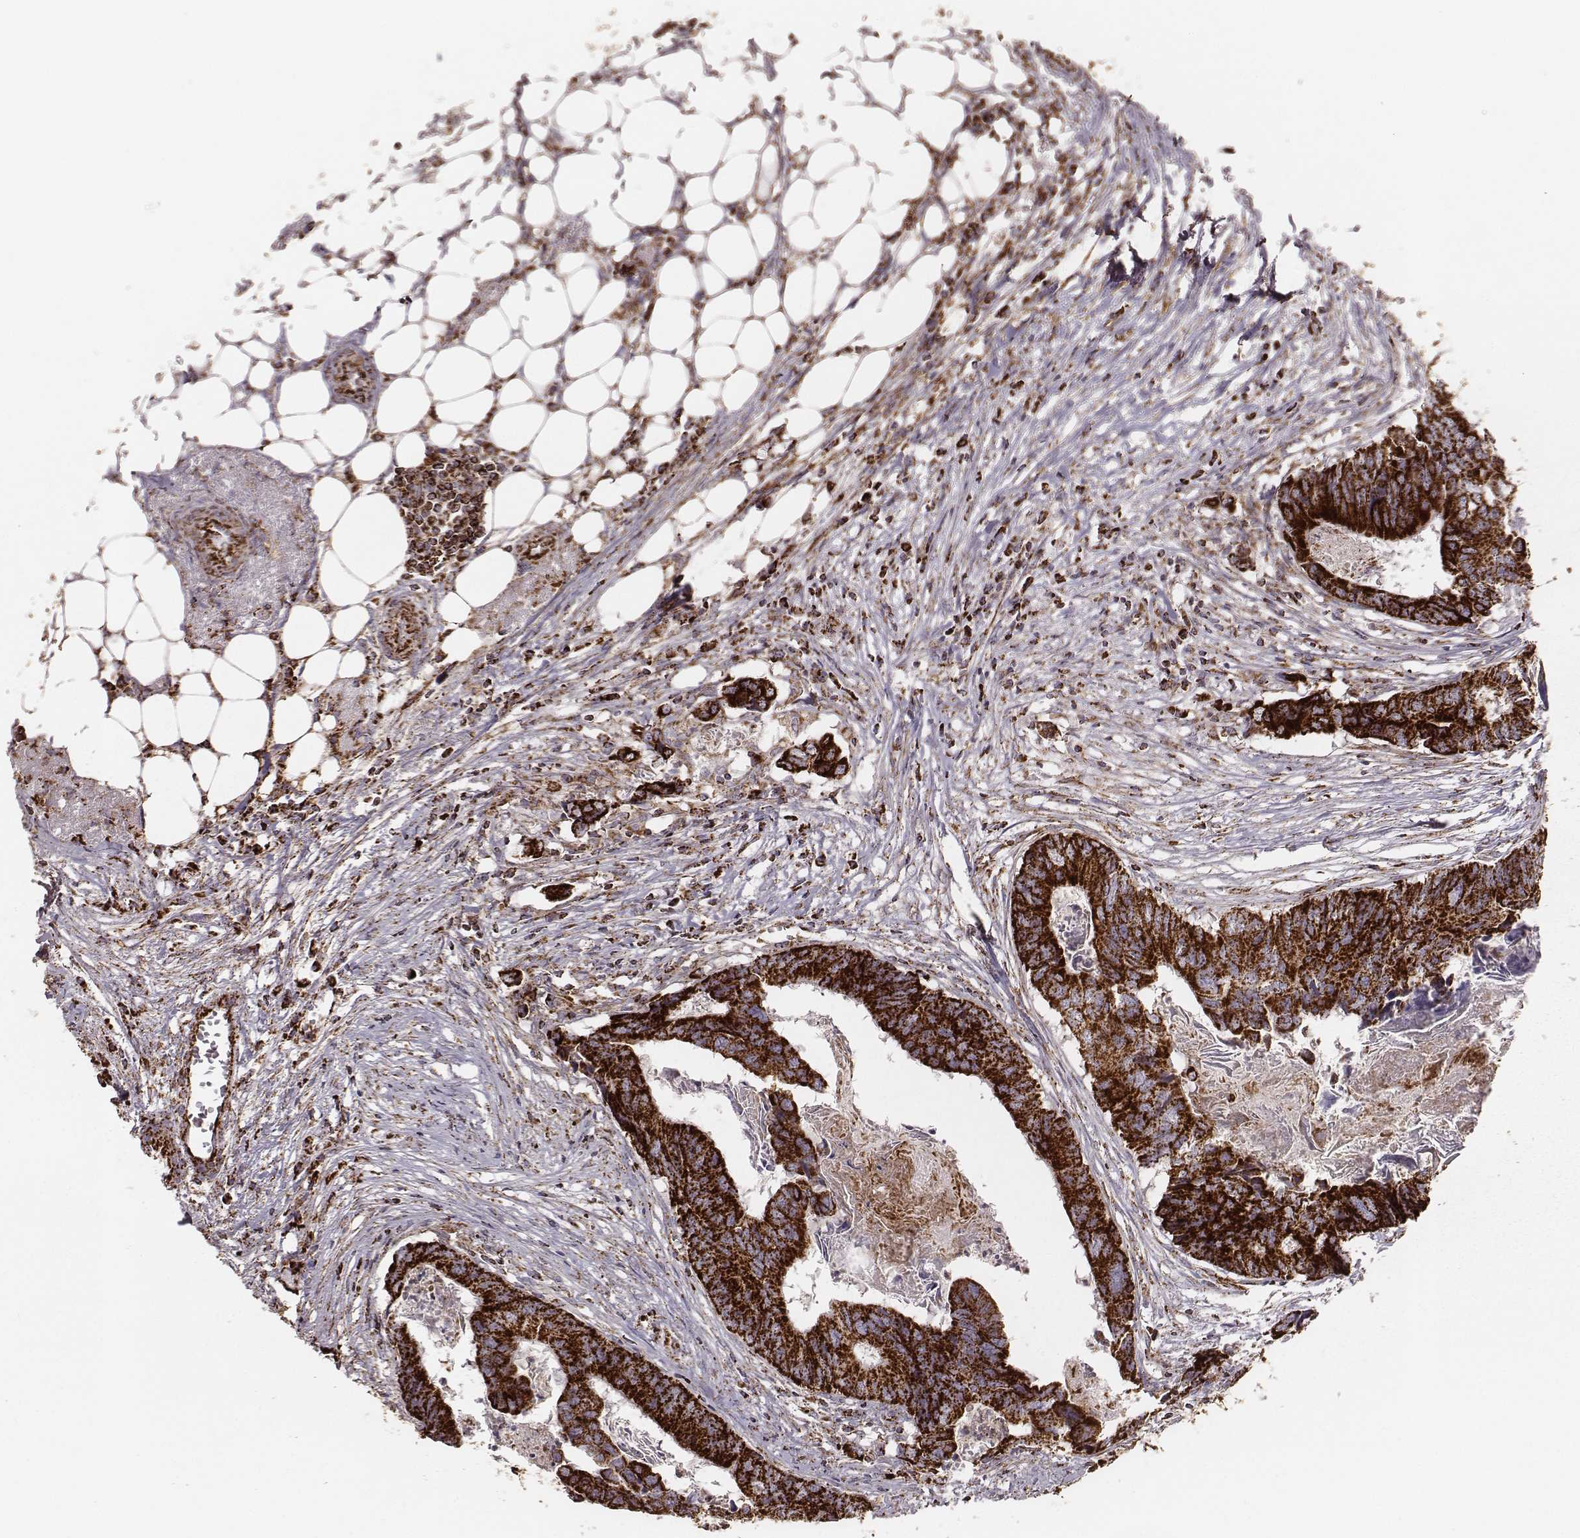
{"staining": {"intensity": "strong", "quantity": ">75%", "location": "cytoplasmic/membranous"}, "tissue": "colorectal cancer", "cell_type": "Tumor cells", "image_type": "cancer", "snomed": [{"axis": "morphology", "description": "Adenocarcinoma, NOS"}, {"axis": "topography", "description": "Colon"}], "caption": "Colorectal adenocarcinoma stained with a protein marker demonstrates strong staining in tumor cells.", "gene": "TUFM", "patient": {"sex": "female", "age": 82}}